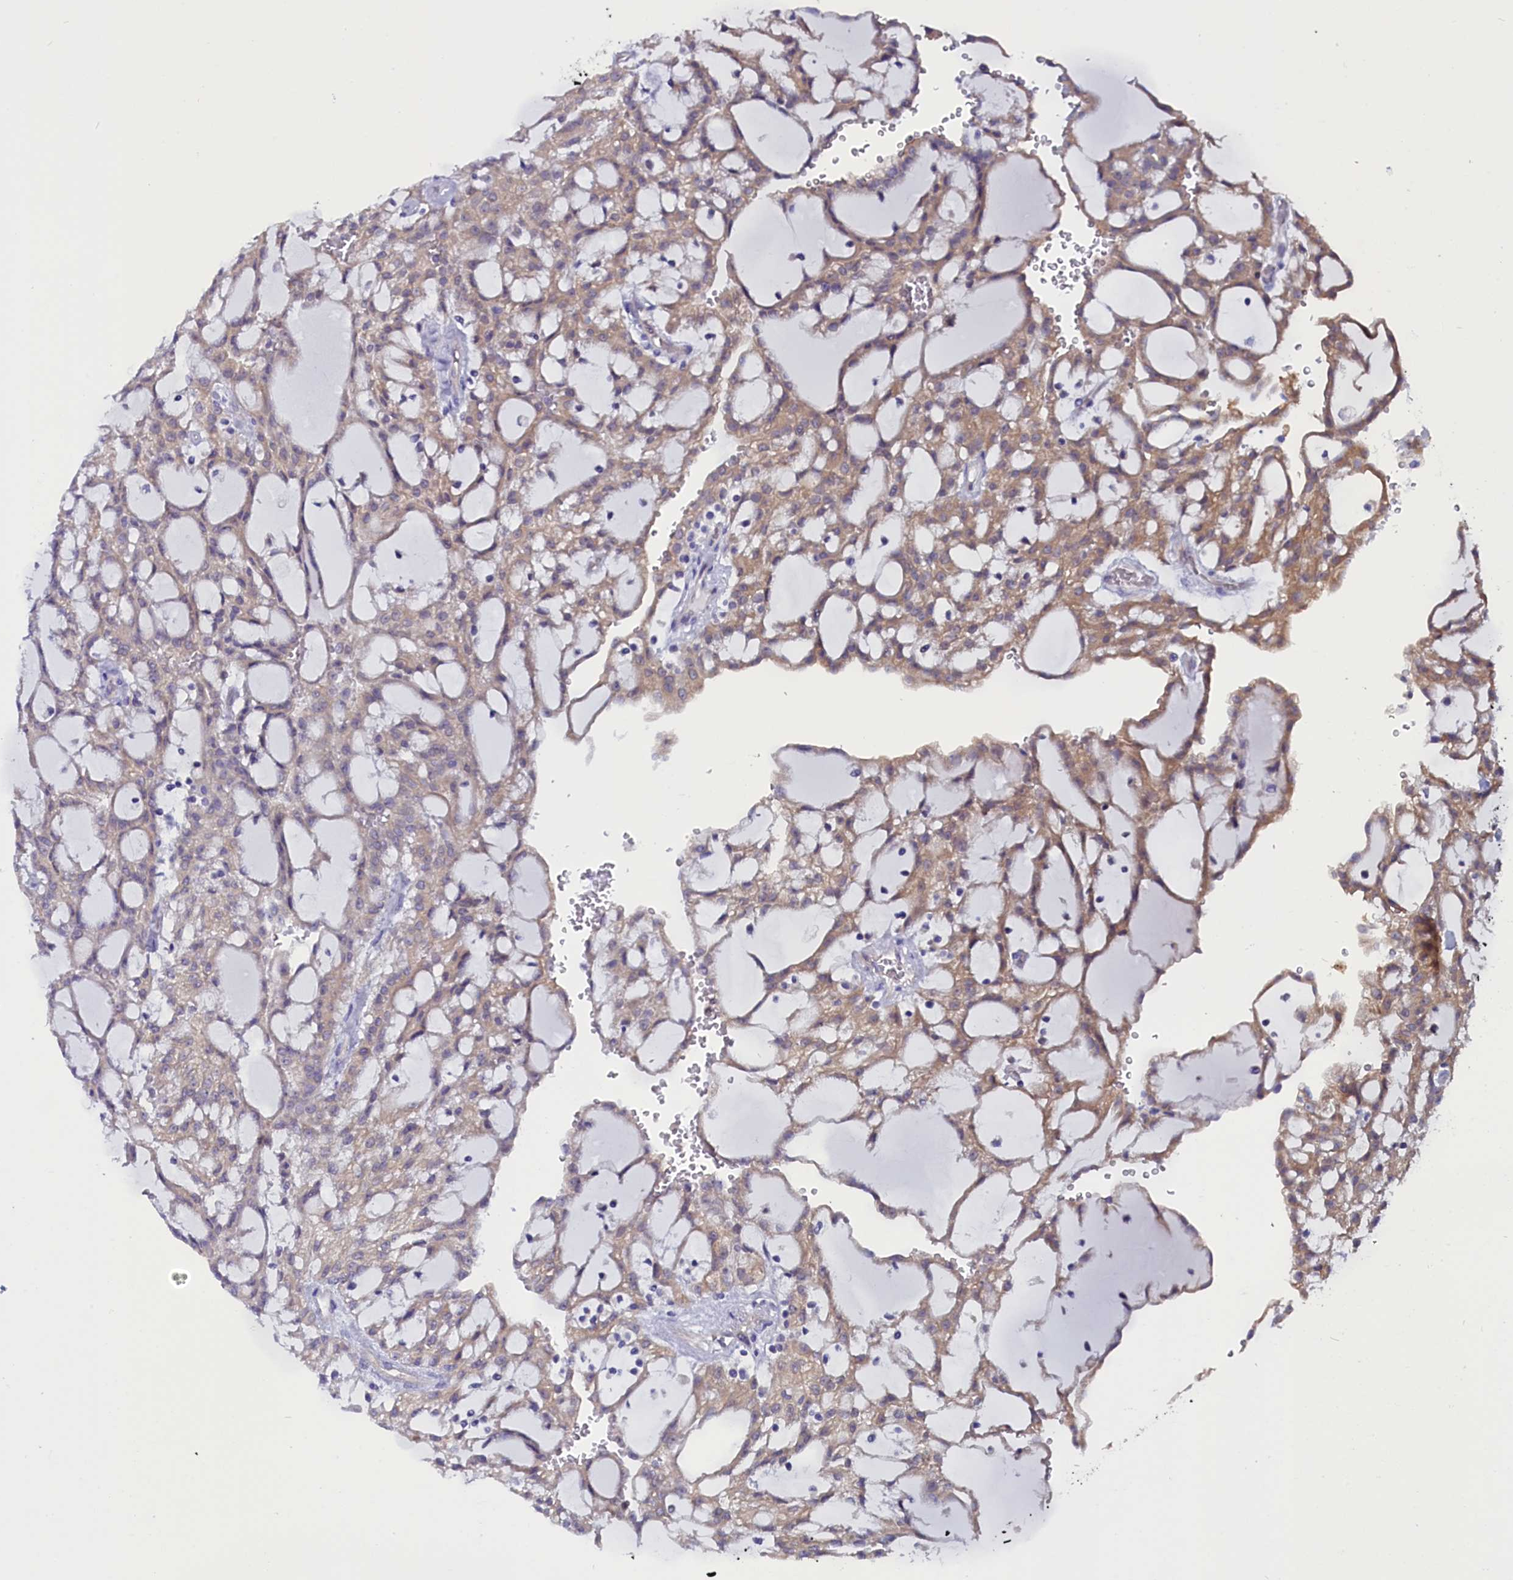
{"staining": {"intensity": "weak", "quantity": "<25%", "location": "cytoplasmic/membranous"}, "tissue": "renal cancer", "cell_type": "Tumor cells", "image_type": "cancer", "snomed": [{"axis": "morphology", "description": "Adenocarcinoma, NOS"}, {"axis": "topography", "description": "Kidney"}], "caption": "Tumor cells are negative for brown protein staining in adenocarcinoma (renal).", "gene": "CIAPIN1", "patient": {"sex": "male", "age": 63}}